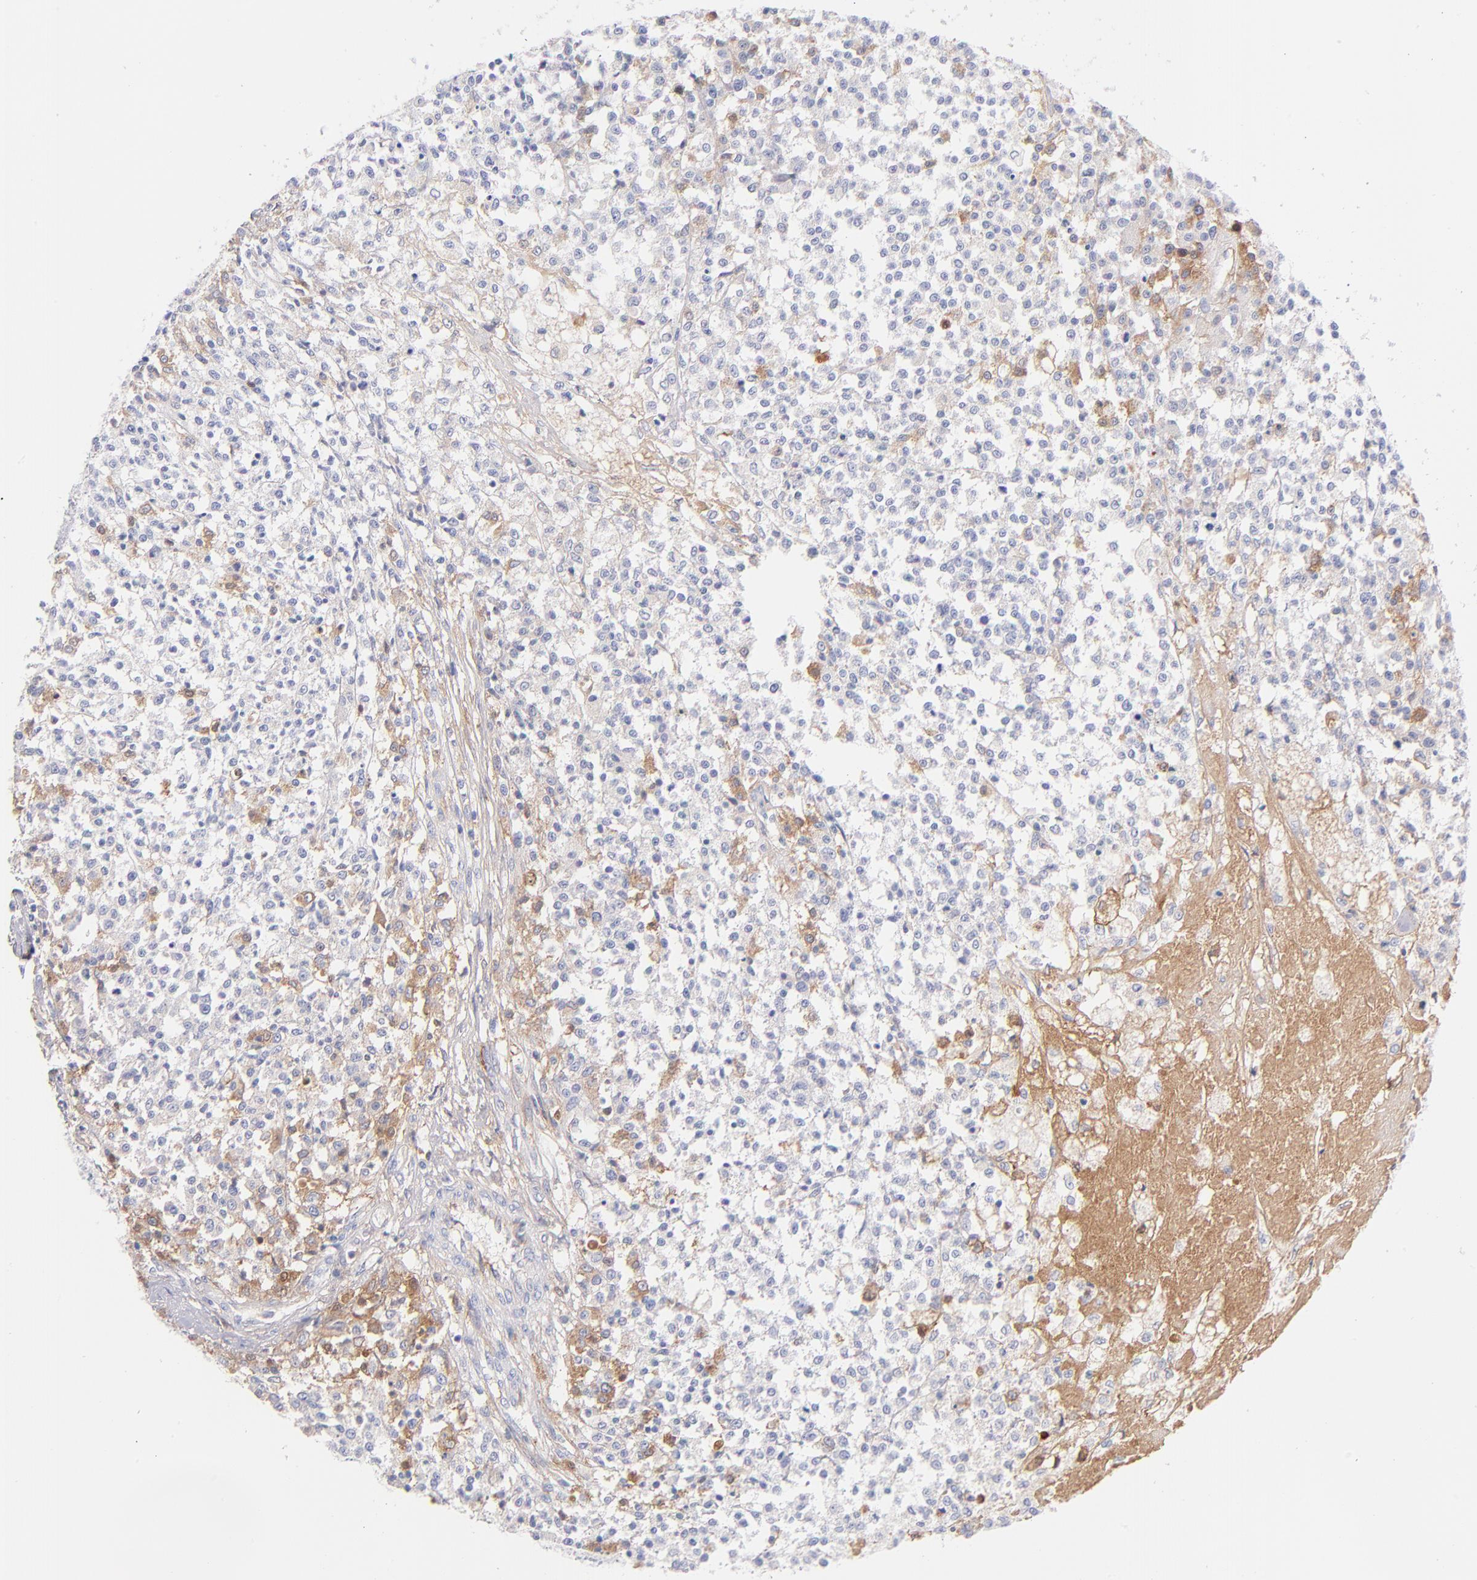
{"staining": {"intensity": "weak", "quantity": "<25%", "location": "cytoplasmic/membranous"}, "tissue": "testis cancer", "cell_type": "Tumor cells", "image_type": "cancer", "snomed": [{"axis": "morphology", "description": "Seminoma, NOS"}, {"axis": "topography", "description": "Testis"}], "caption": "High magnification brightfield microscopy of testis cancer (seminoma) stained with DAB (brown) and counterstained with hematoxylin (blue): tumor cells show no significant staining.", "gene": "HP", "patient": {"sex": "male", "age": 59}}